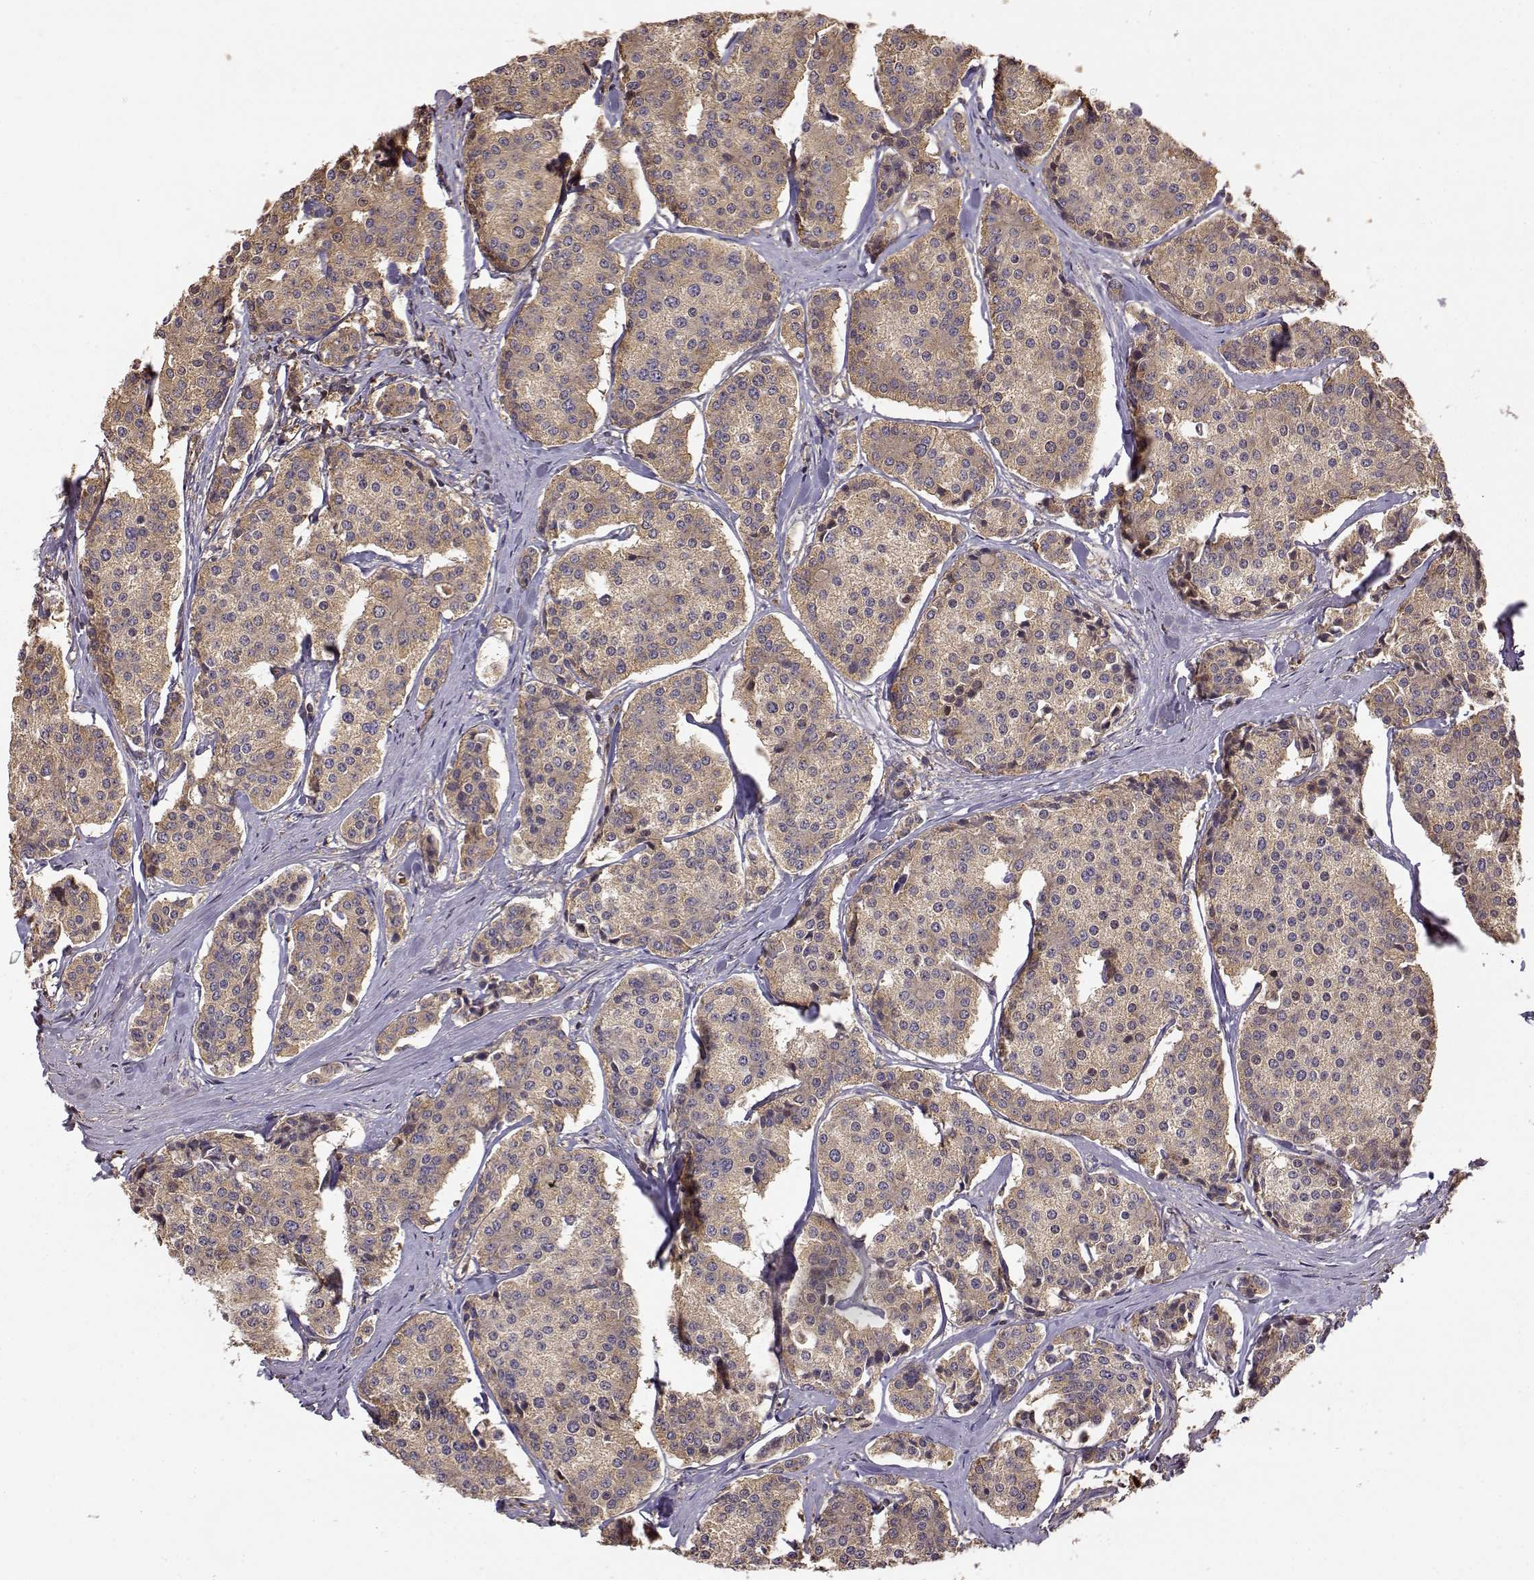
{"staining": {"intensity": "weak", "quantity": ">75%", "location": "cytoplasmic/membranous"}, "tissue": "carcinoid", "cell_type": "Tumor cells", "image_type": "cancer", "snomed": [{"axis": "morphology", "description": "Carcinoid, malignant, NOS"}, {"axis": "topography", "description": "Small intestine"}], "caption": "Immunohistochemical staining of carcinoid exhibits weak cytoplasmic/membranous protein positivity in approximately >75% of tumor cells.", "gene": "CRIM1", "patient": {"sex": "female", "age": 65}}